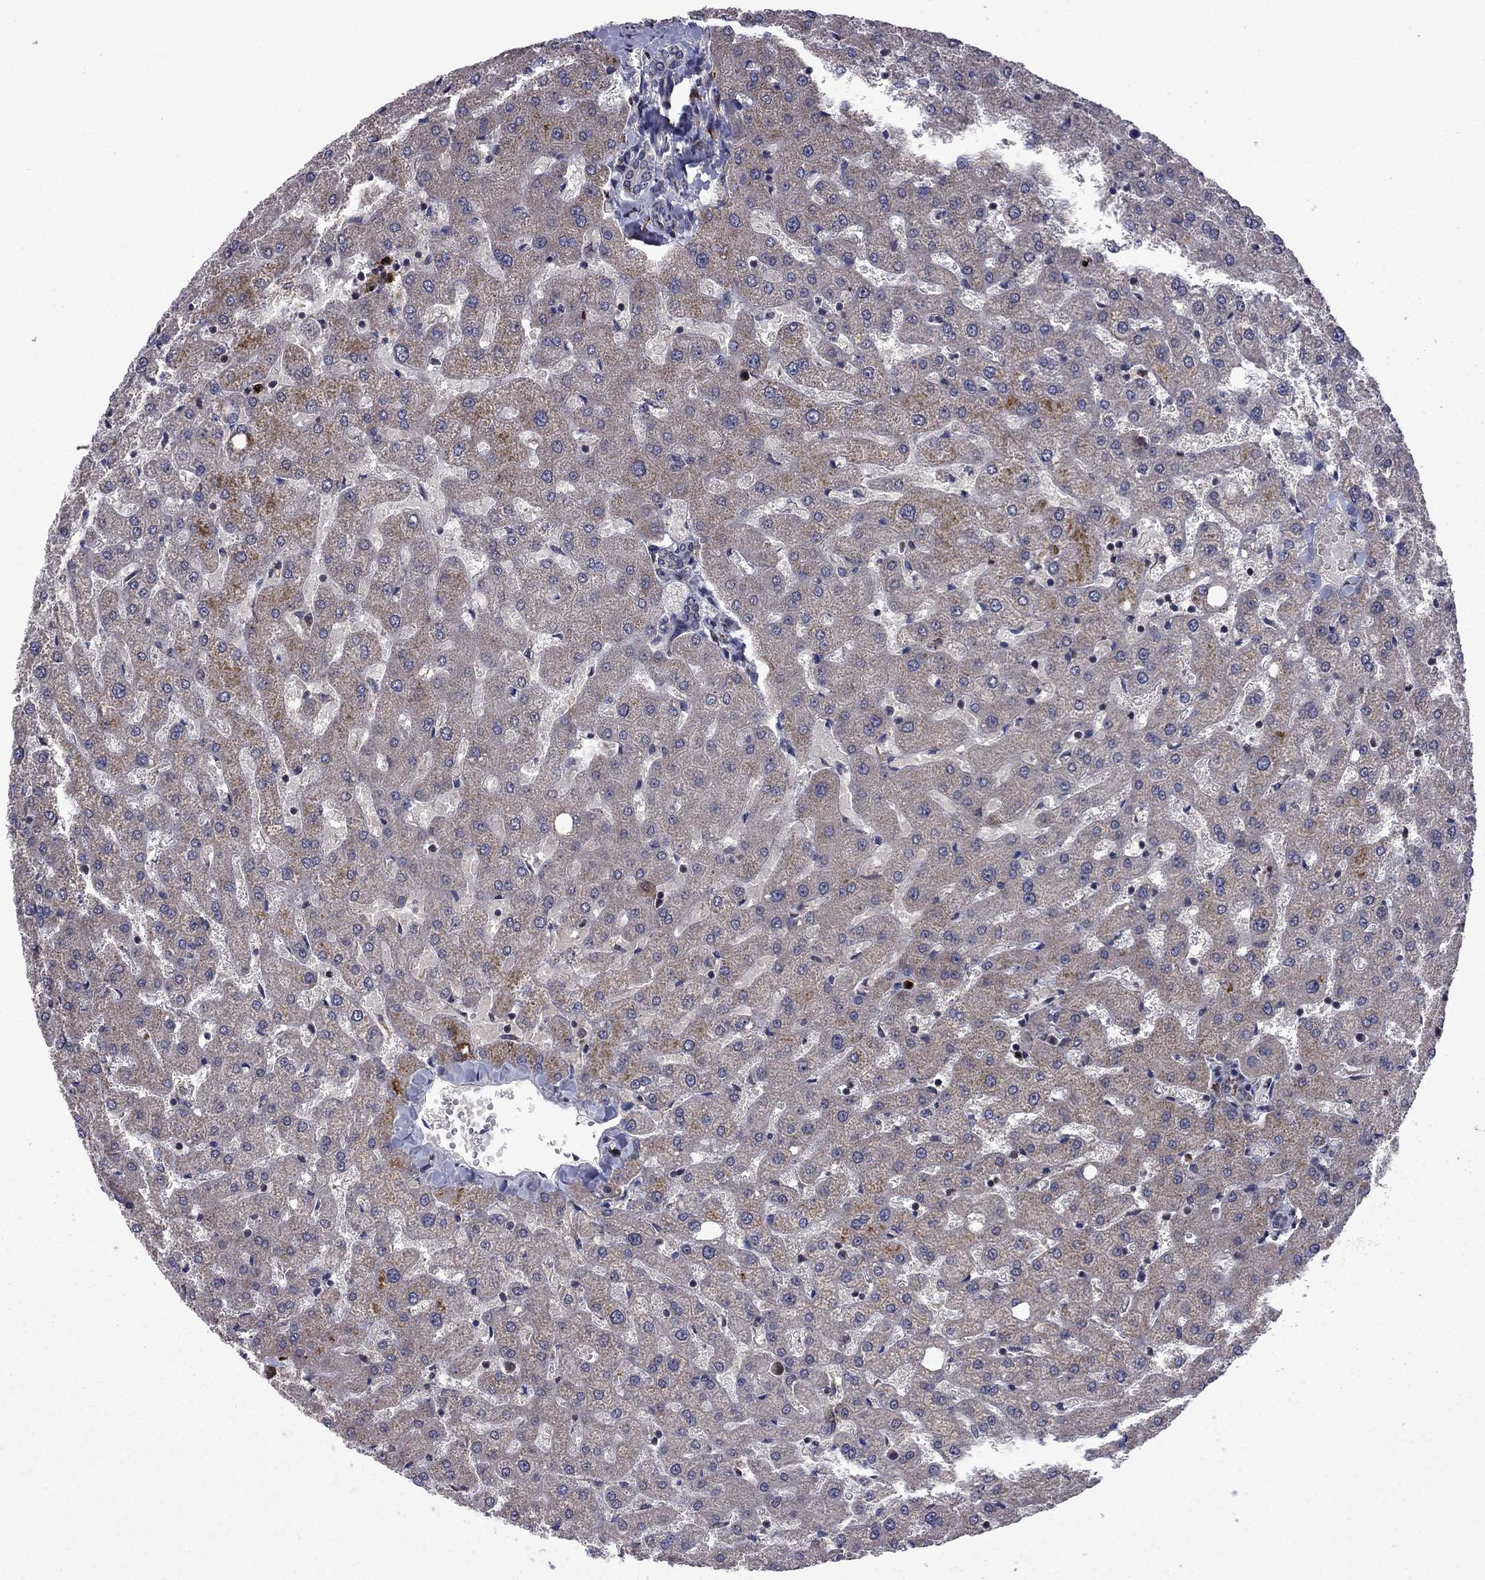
{"staining": {"intensity": "negative", "quantity": "none", "location": "none"}, "tissue": "liver", "cell_type": "Cholangiocytes", "image_type": "normal", "snomed": [{"axis": "morphology", "description": "Normal tissue, NOS"}, {"axis": "topography", "description": "Liver"}], "caption": "Immunohistochemistry photomicrograph of unremarkable liver: human liver stained with DAB (3,3'-diaminobenzidine) displays no significant protein staining in cholangiocytes. (DAB IHC with hematoxylin counter stain).", "gene": "GPAA1", "patient": {"sex": "female", "age": 50}}